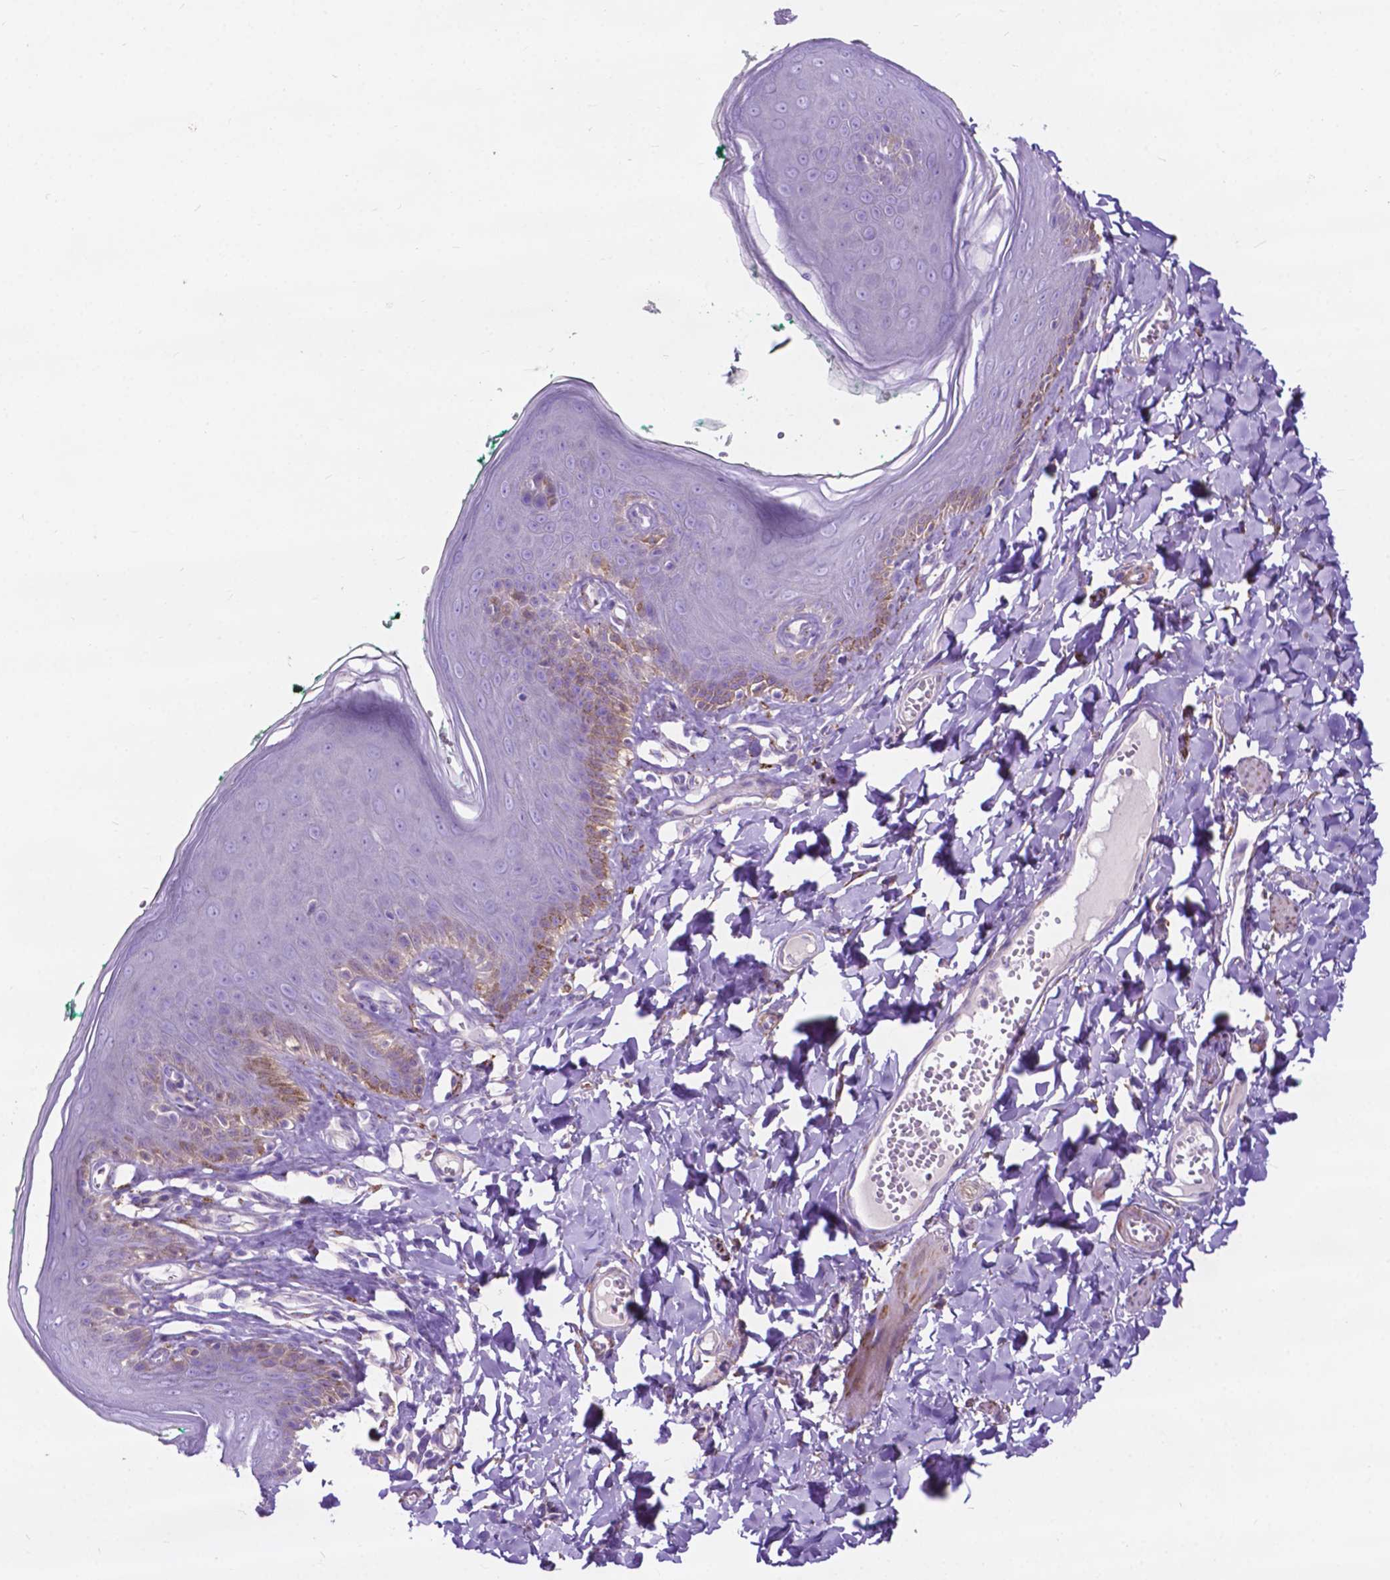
{"staining": {"intensity": "weak", "quantity": "<25%", "location": "cytoplasmic/membranous"}, "tissue": "skin", "cell_type": "Epidermal cells", "image_type": "normal", "snomed": [{"axis": "morphology", "description": "Normal tissue, NOS"}, {"axis": "topography", "description": "Vulva"}, {"axis": "topography", "description": "Peripheral nerve tissue"}], "caption": "A micrograph of human skin is negative for staining in epidermal cells.", "gene": "PCDHA12", "patient": {"sex": "female", "age": 66}}